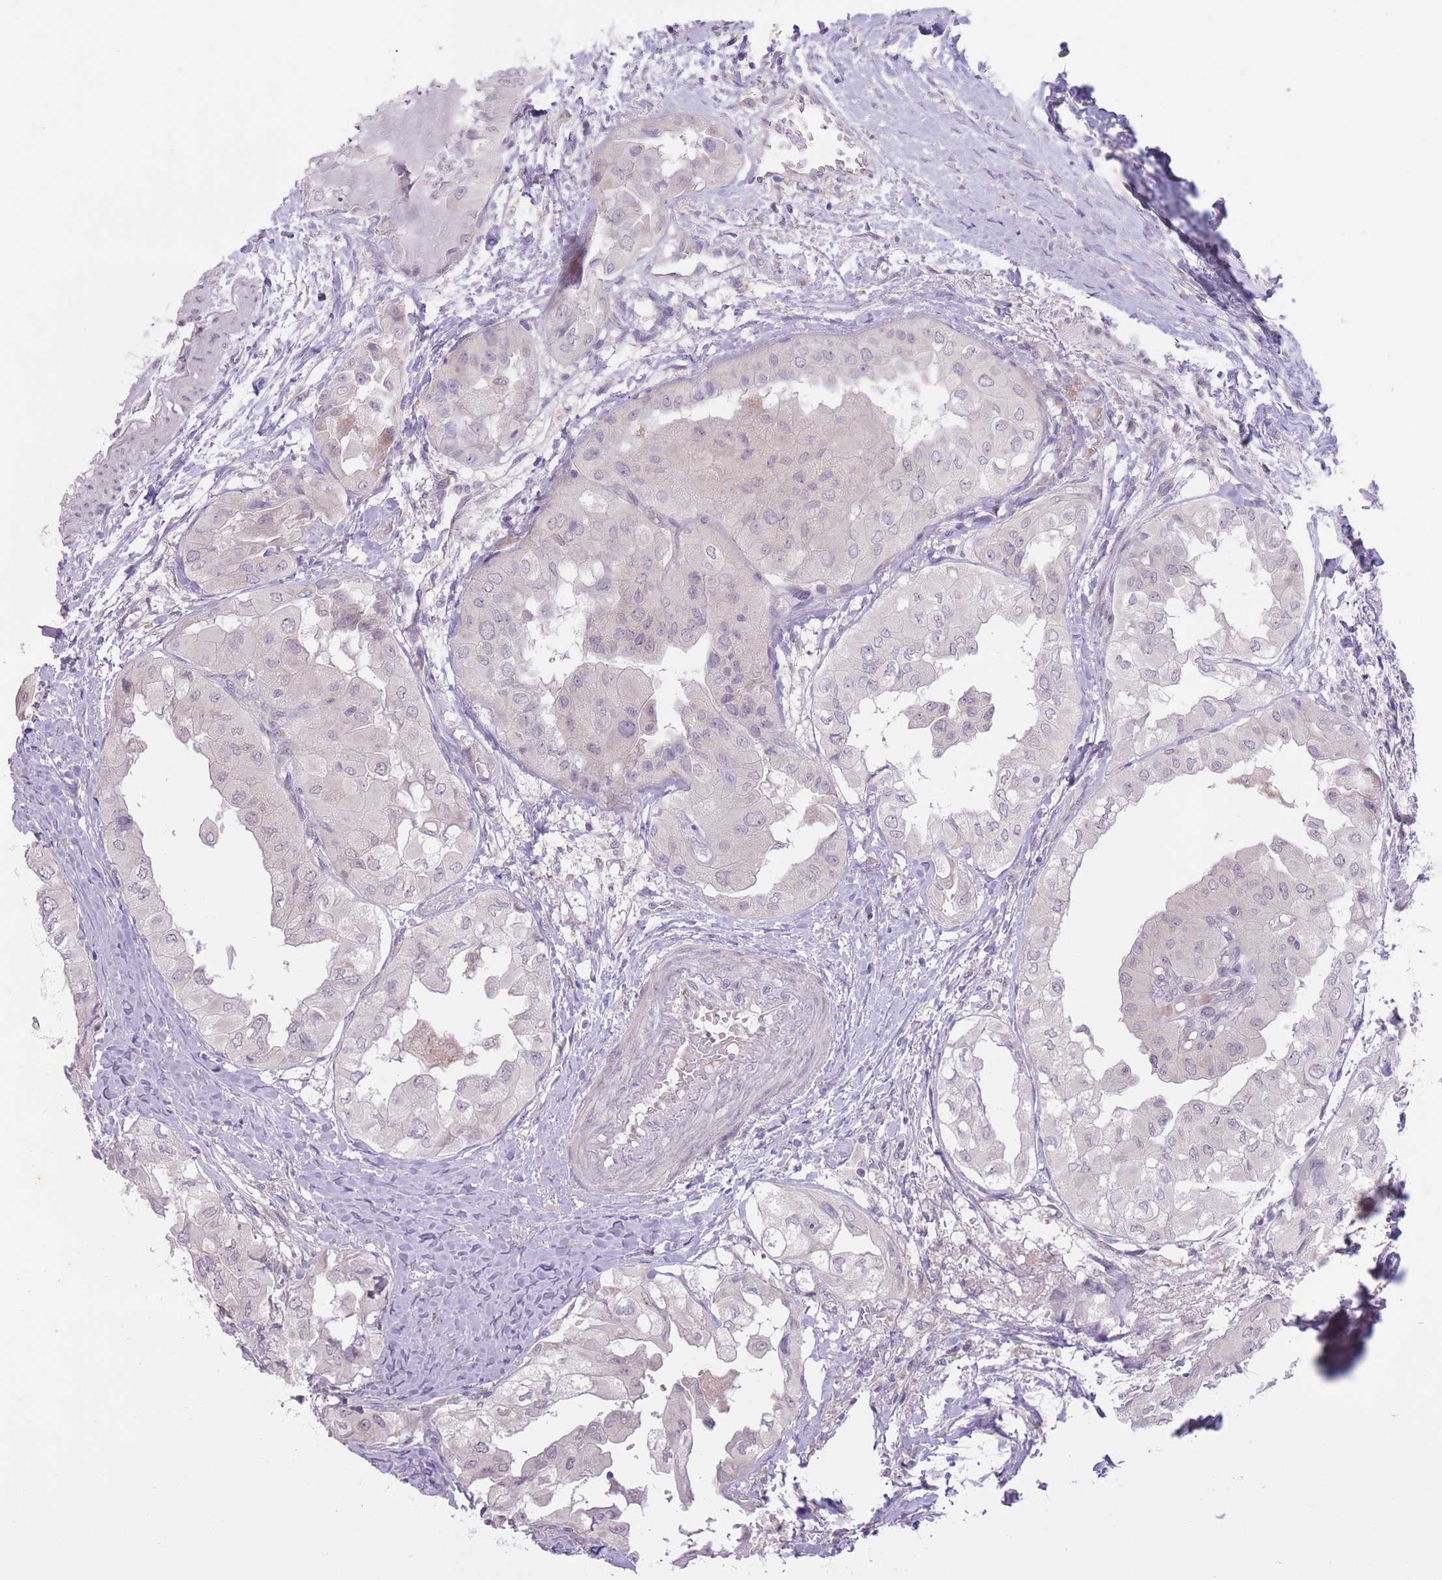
{"staining": {"intensity": "negative", "quantity": "none", "location": "none"}, "tissue": "thyroid cancer", "cell_type": "Tumor cells", "image_type": "cancer", "snomed": [{"axis": "morphology", "description": "Papillary adenocarcinoma, NOS"}, {"axis": "topography", "description": "Thyroid gland"}], "caption": "This histopathology image is of thyroid cancer stained with IHC to label a protein in brown with the nuclei are counter-stained blue. There is no positivity in tumor cells.", "gene": "ARPIN", "patient": {"sex": "female", "age": 59}}